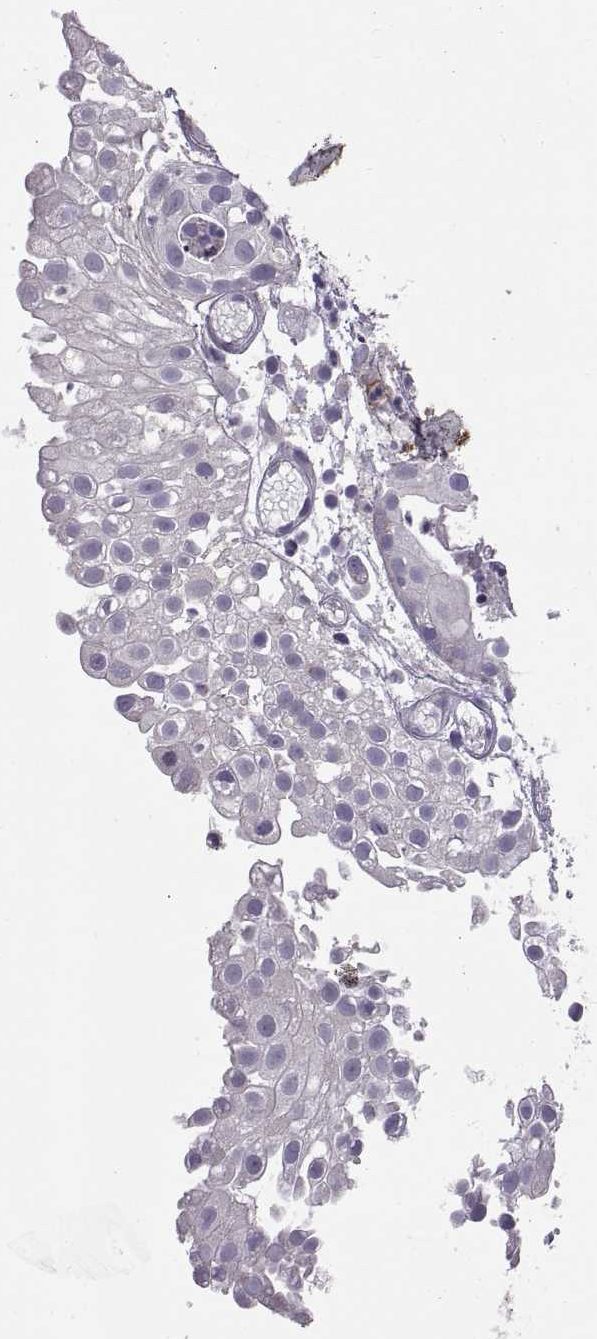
{"staining": {"intensity": "negative", "quantity": "none", "location": "none"}, "tissue": "prostate cancer", "cell_type": "Tumor cells", "image_type": "cancer", "snomed": [{"axis": "morphology", "description": "Adenocarcinoma, High grade"}, {"axis": "topography", "description": "Prostate"}], "caption": "Photomicrograph shows no significant protein positivity in tumor cells of high-grade adenocarcinoma (prostate).", "gene": "ARSL", "patient": {"sex": "male", "age": 79}}